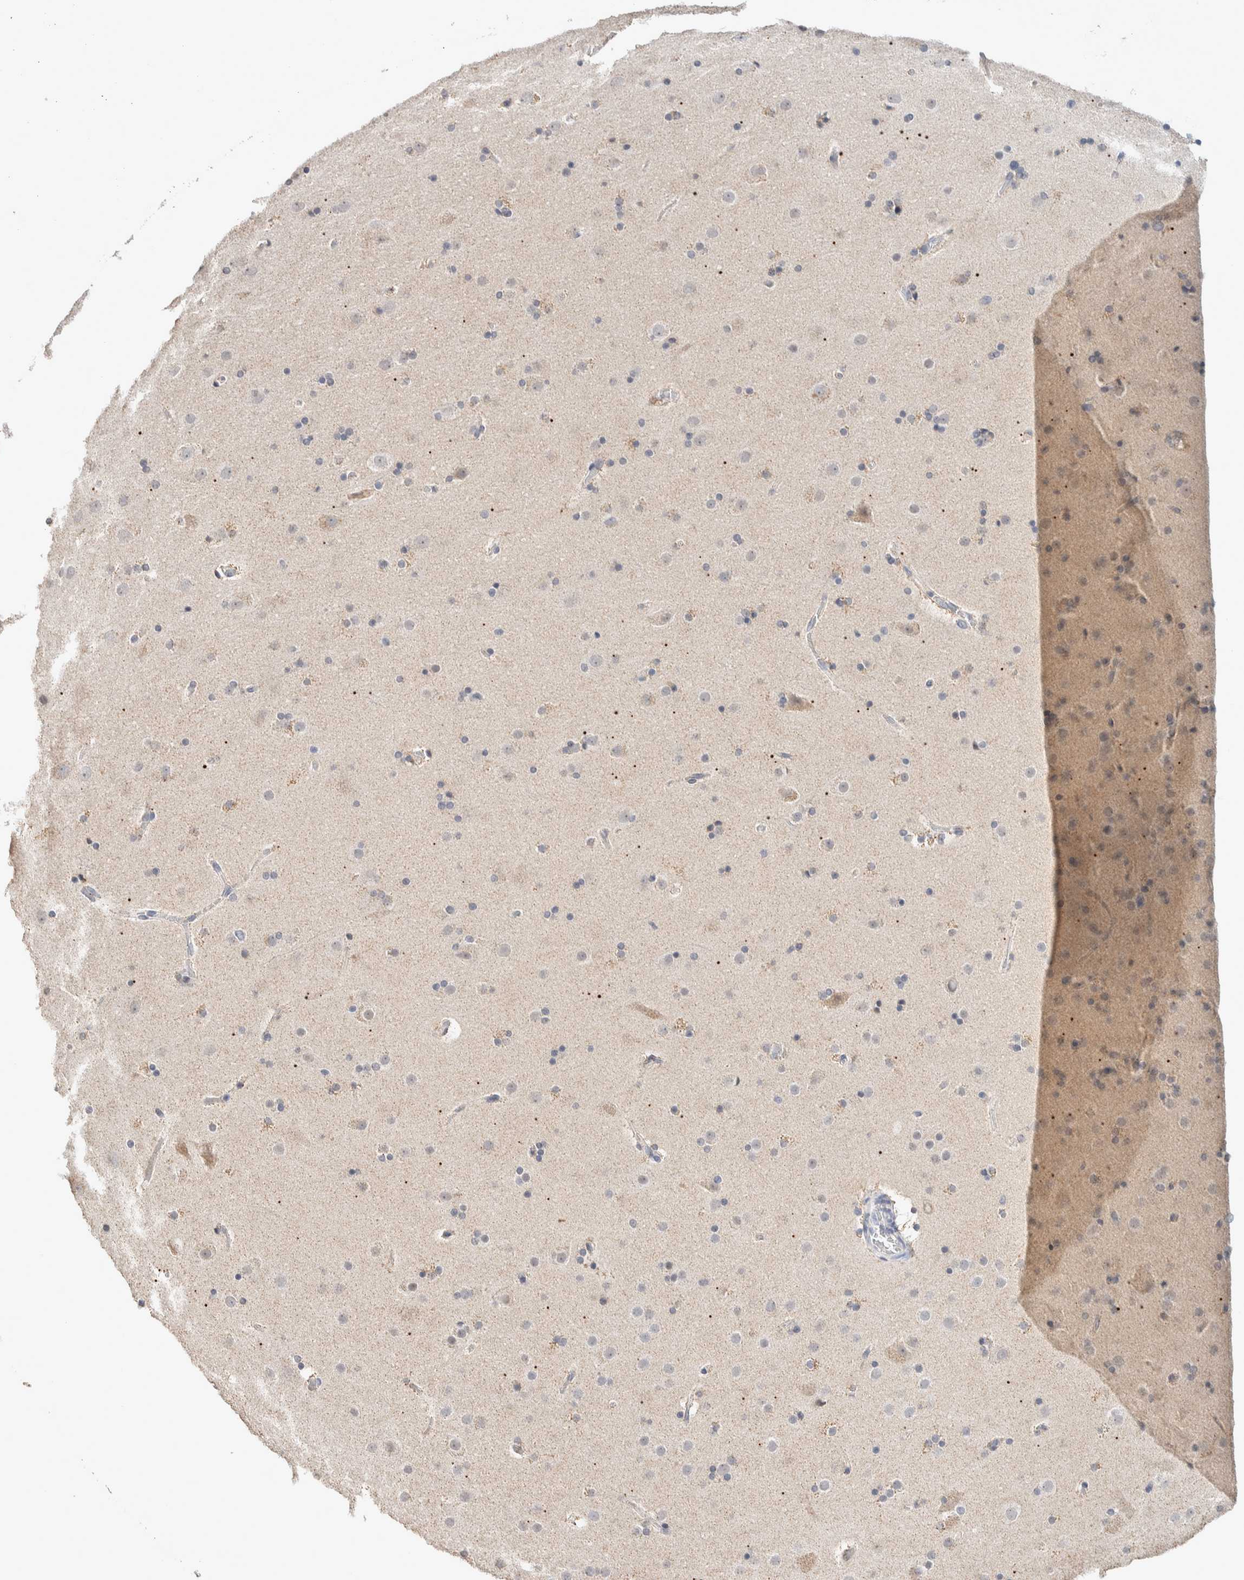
{"staining": {"intensity": "negative", "quantity": "none", "location": "none"}, "tissue": "cerebral cortex", "cell_type": "Endothelial cells", "image_type": "normal", "snomed": [{"axis": "morphology", "description": "Normal tissue, NOS"}, {"axis": "topography", "description": "Cerebral cortex"}], "caption": "IHC histopathology image of benign cerebral cortex: human cerebral cortex stained with DAB (3,3'-diaminobenzidine) exhibits no significant protein staining in endothelial cells.", "gene": "CRAT", "patient": {"sex": "male", "age": 57}}